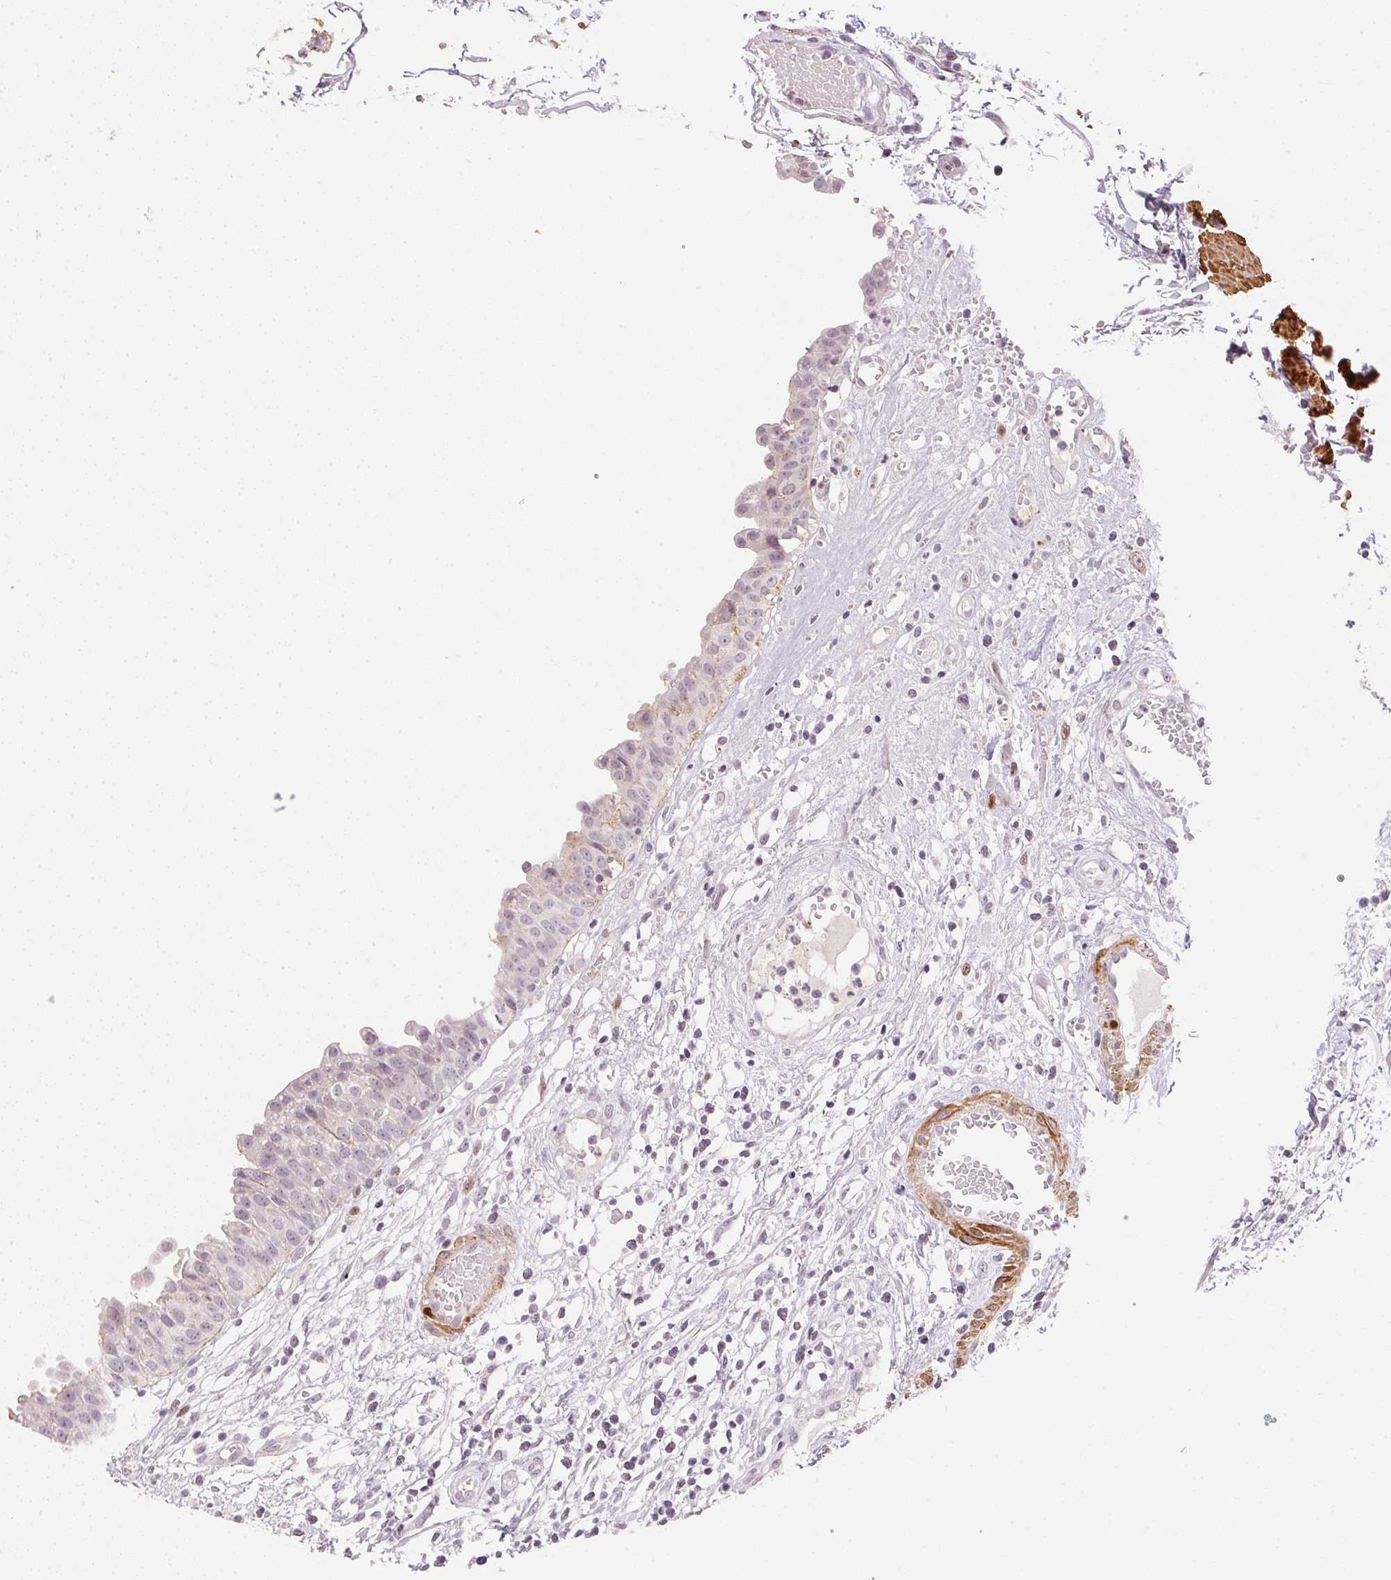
{"staining": {"intensity": "negative", "quantity": "none", "location": "none"}, "tissue": "urinary bladder", "cell_type": "Urothelial cells", "image_type": "normal", "snomed": [{"axis": "morphology", "description": "Normal tissue, NOS"}, {"axis": "topography", "description": "Urinary bladder"}], "caption": "The immunohistochemistry image has no significant expression in urothelial cells of urinary bladder.", "gene": "SMTN", "patient": {"sex": "male", "age": 64}}